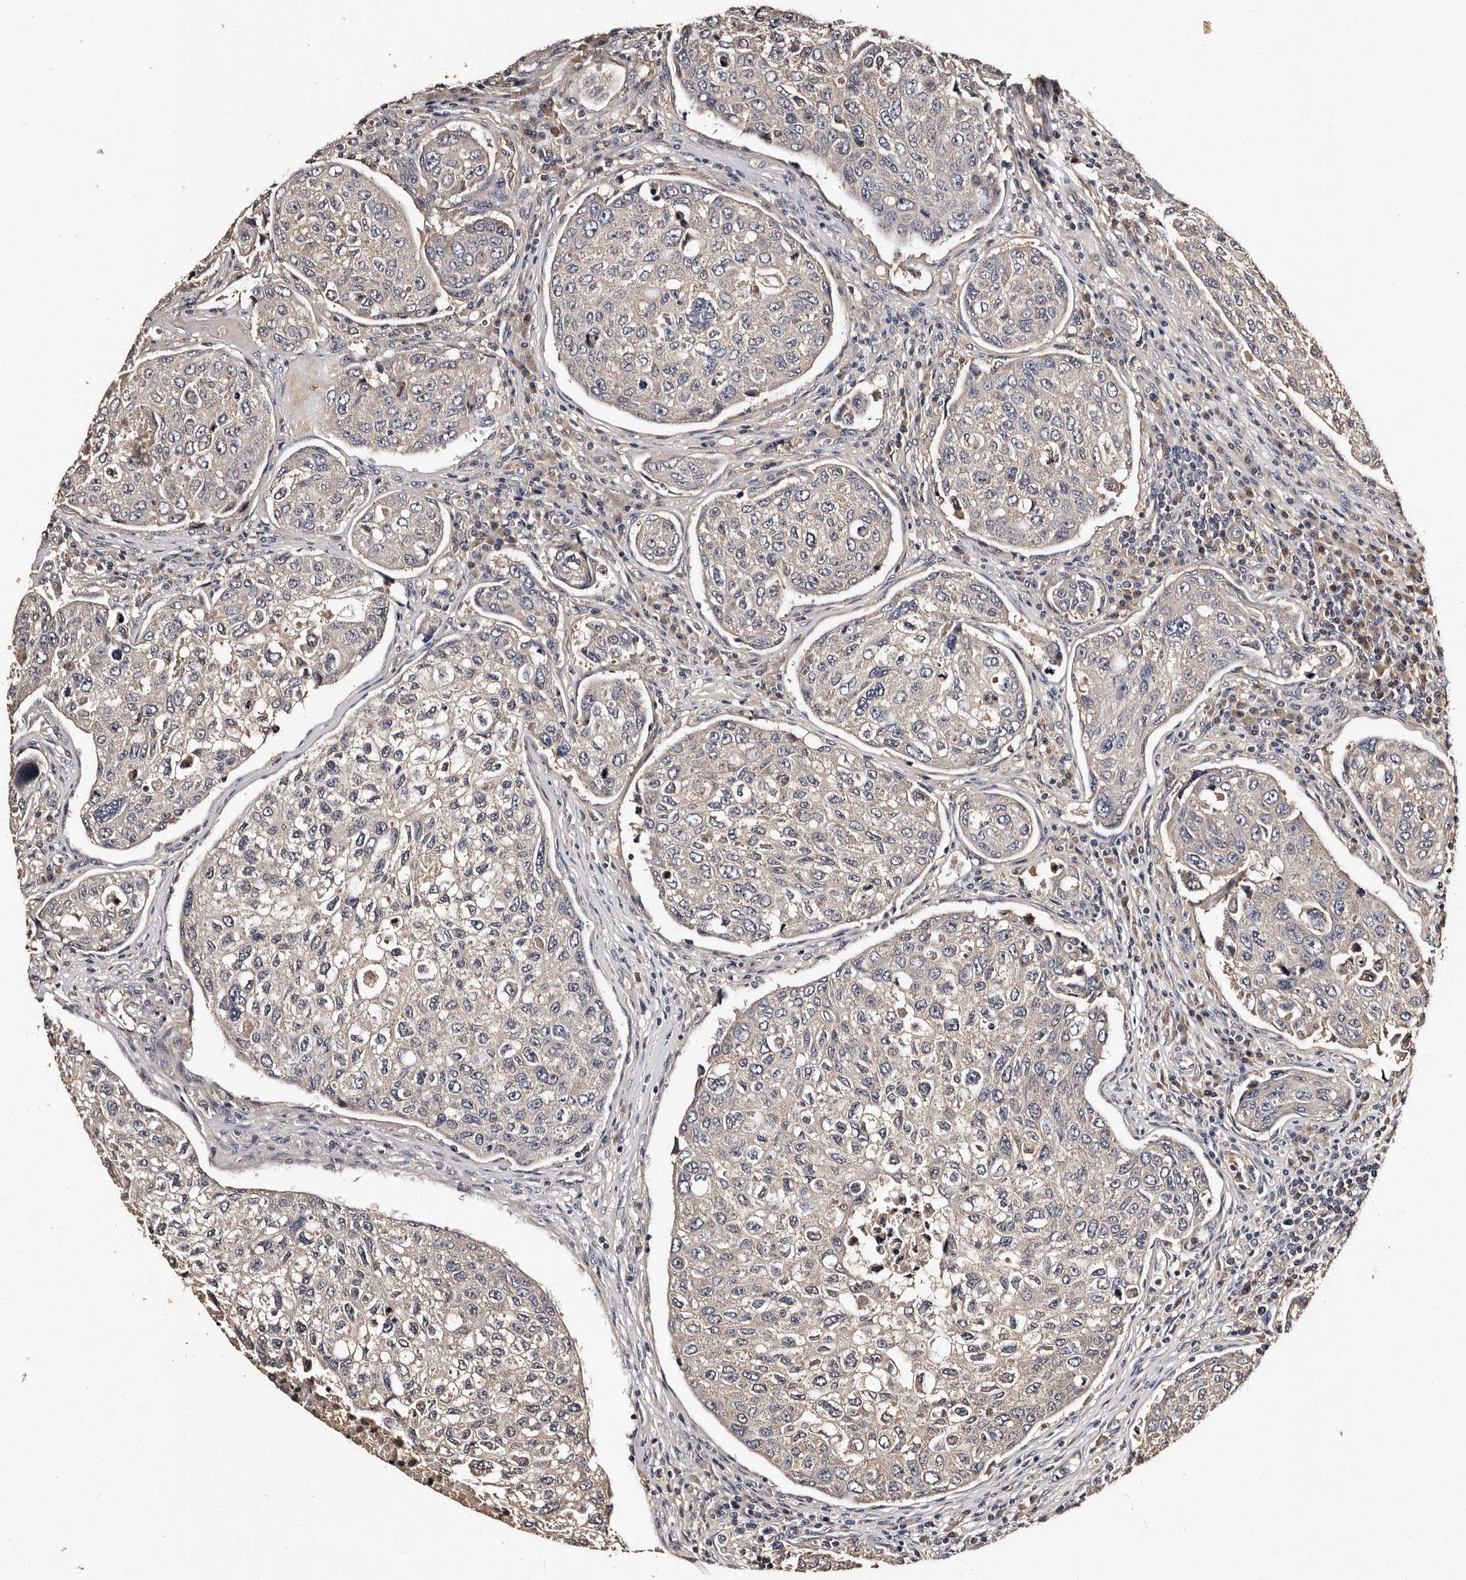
{"staining": {"intensity": "negative", "quantity": "none", "location": "none"}, "tissue": "urothelial cancer", "cell_type": "Tumor cells", "image_type": "cancer", "snomed": [{"axis": "morphology", "description": "Urothelial carcinoma, High grade"}, {"axis": "topography", "description": "Lymph node"}, {"axis": "topography", "description": "Urinary bladder"}], "caption": "DAB (3,3'-diaminobenzidine) immunohistochemical staining of urothelial carcinoma (high-grade) shows no significant positivity in tumor cells.", "gene": "ADCK5", "patient": {"sex": "male", "age": 51}}